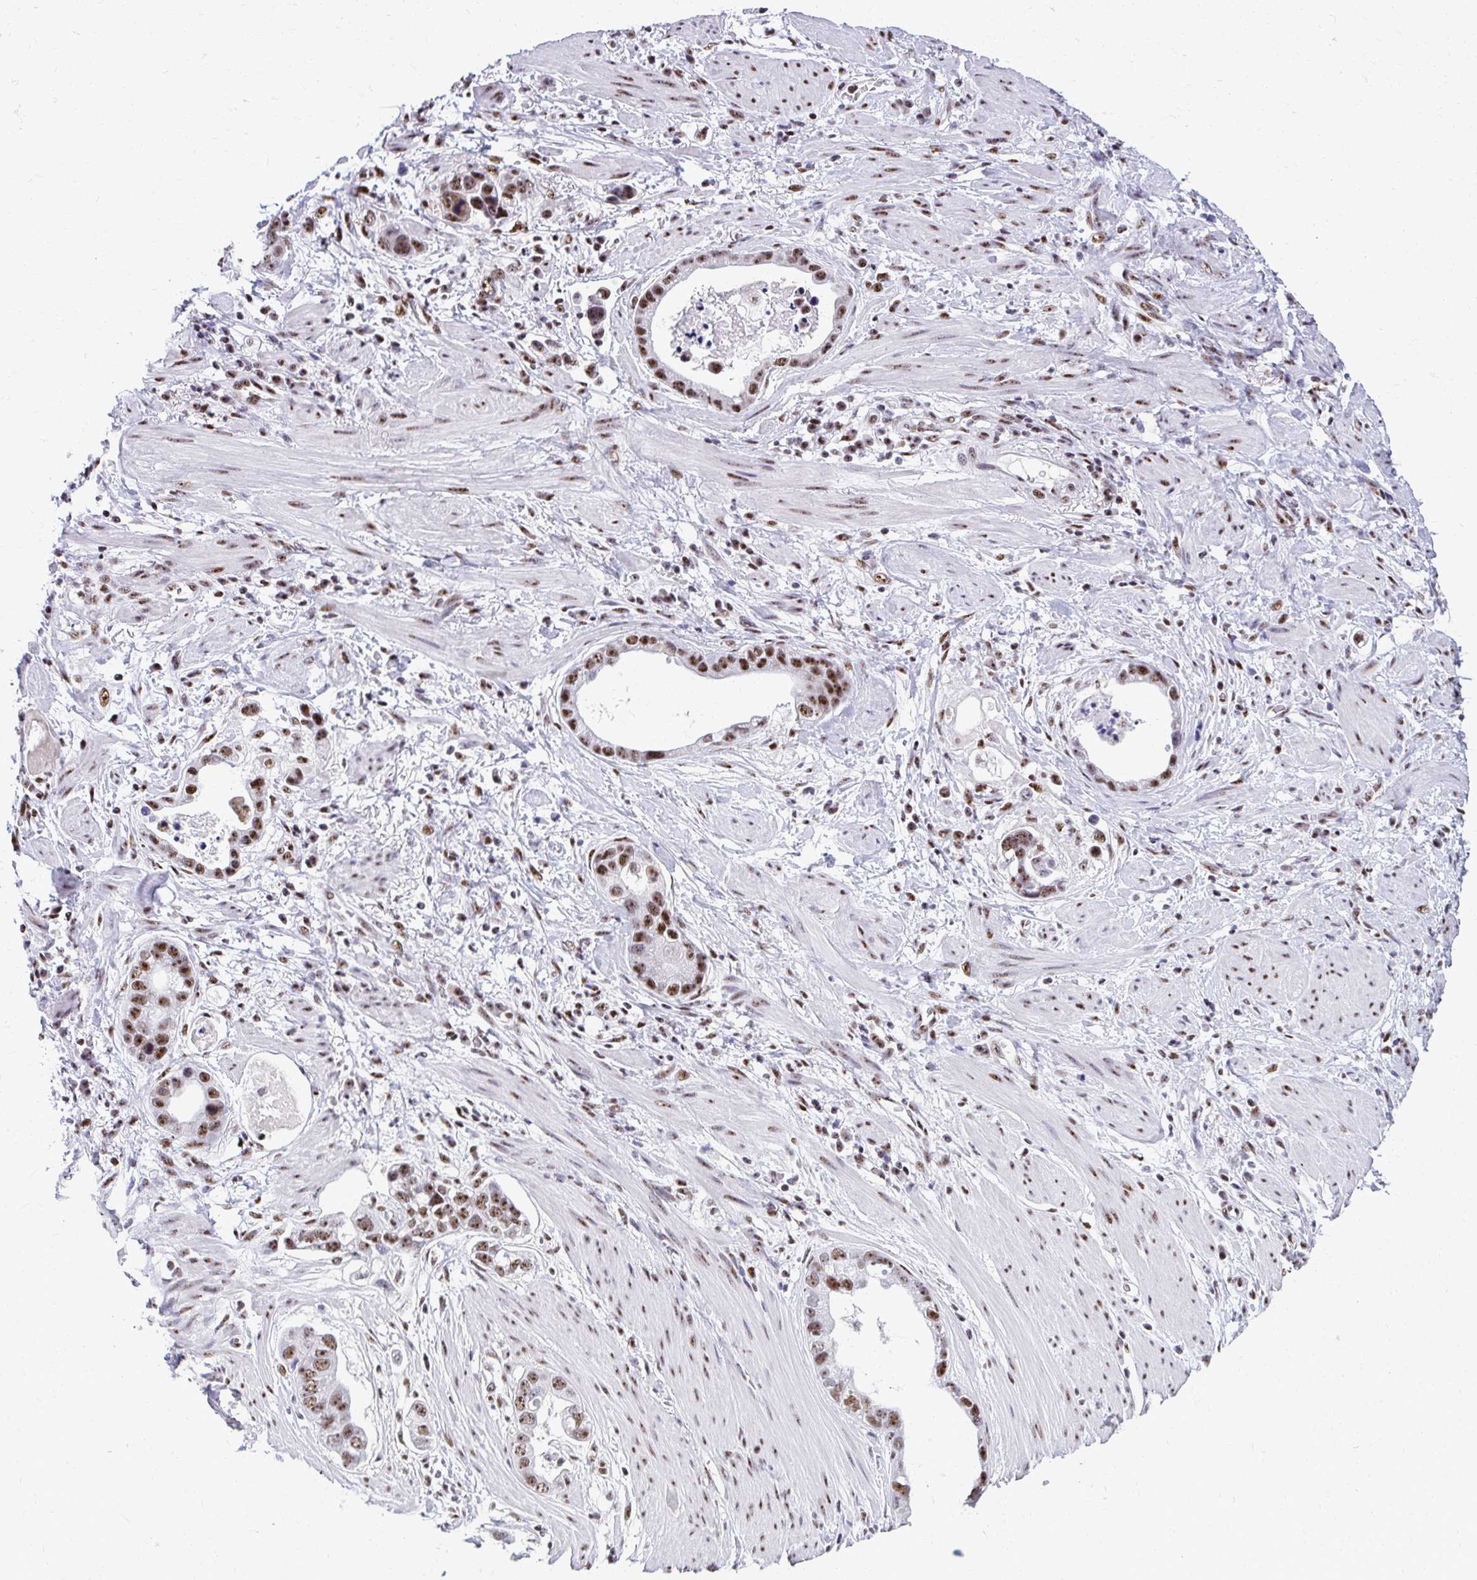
{"staining": {"intensity": "strong", "quantity": ">75%", "location": "nuclear"}, "tissue": "stomach cancer", "cell_type": "Tumor cells", "image_type": "cancer", "snomed": [{"axis": "morphology", "description": "Adenocarcinoma, NOS"}, {"axis": "topography", "description": "Stomach, lower"}], "caption": "Tumor cells exhibit high levels of strong nuclear expression in about >75% of cells in stomach cancer. The staining was performed using DAB, with brown indicating positive protein expression. Nuclei are stained blue with hematoxylin.", "gene": "PELP1", "patient": {"sex": "female", "age": 93}}